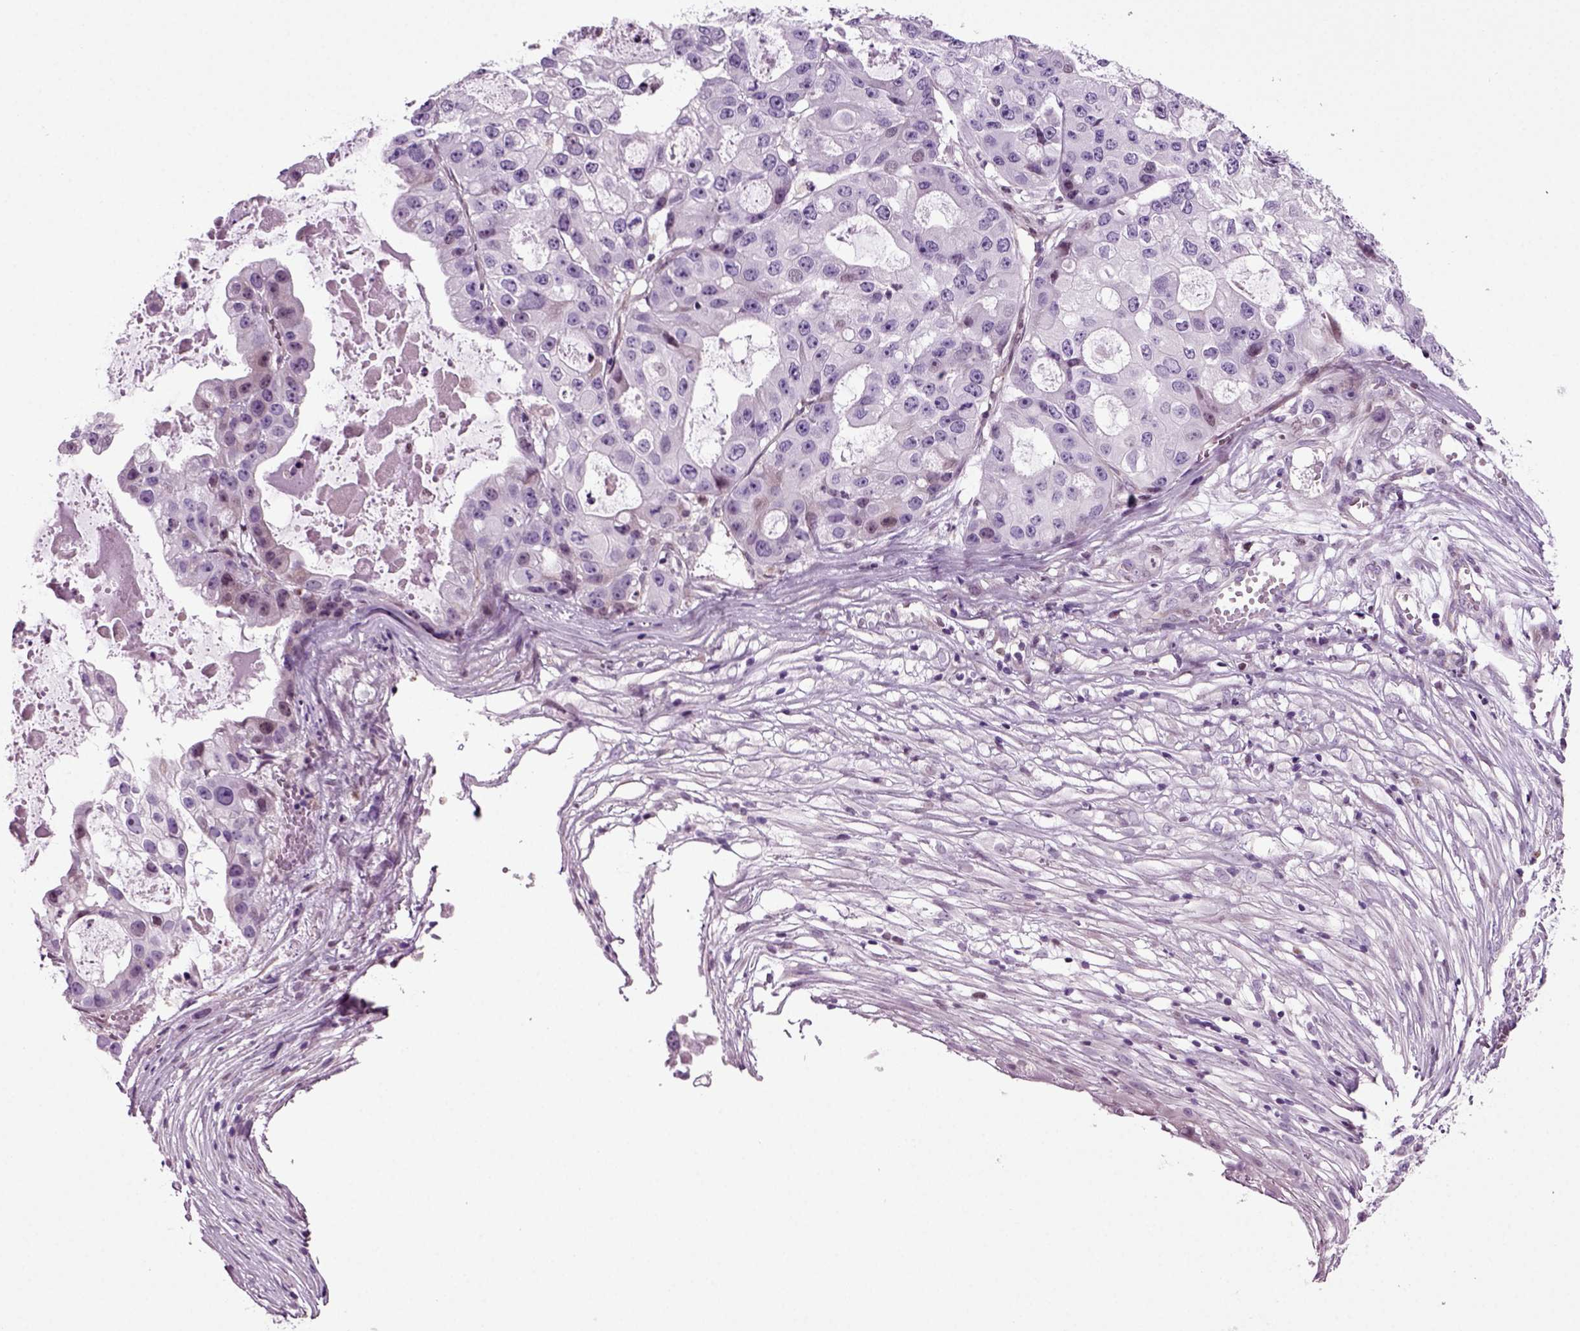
{"staining": {"intensity": "negative", "quantity": "none", "location": "none"}, "tissue": "ovarian cancer", "cell_type": "Tumor cells", "image_type": "cancer", "snomed": [{"axis": "morphology", "description": "Cystadenocarcinoma, serous, NOS"}, {"axis": "topography", "description": "Ovary"}], "caption": "Micrograph shows no significant protein staining in tumor cells of ovarian serous cystadenocarcinoma.", "gene": "ARID3A", "patient": {"sex": "female", "age": 56}}